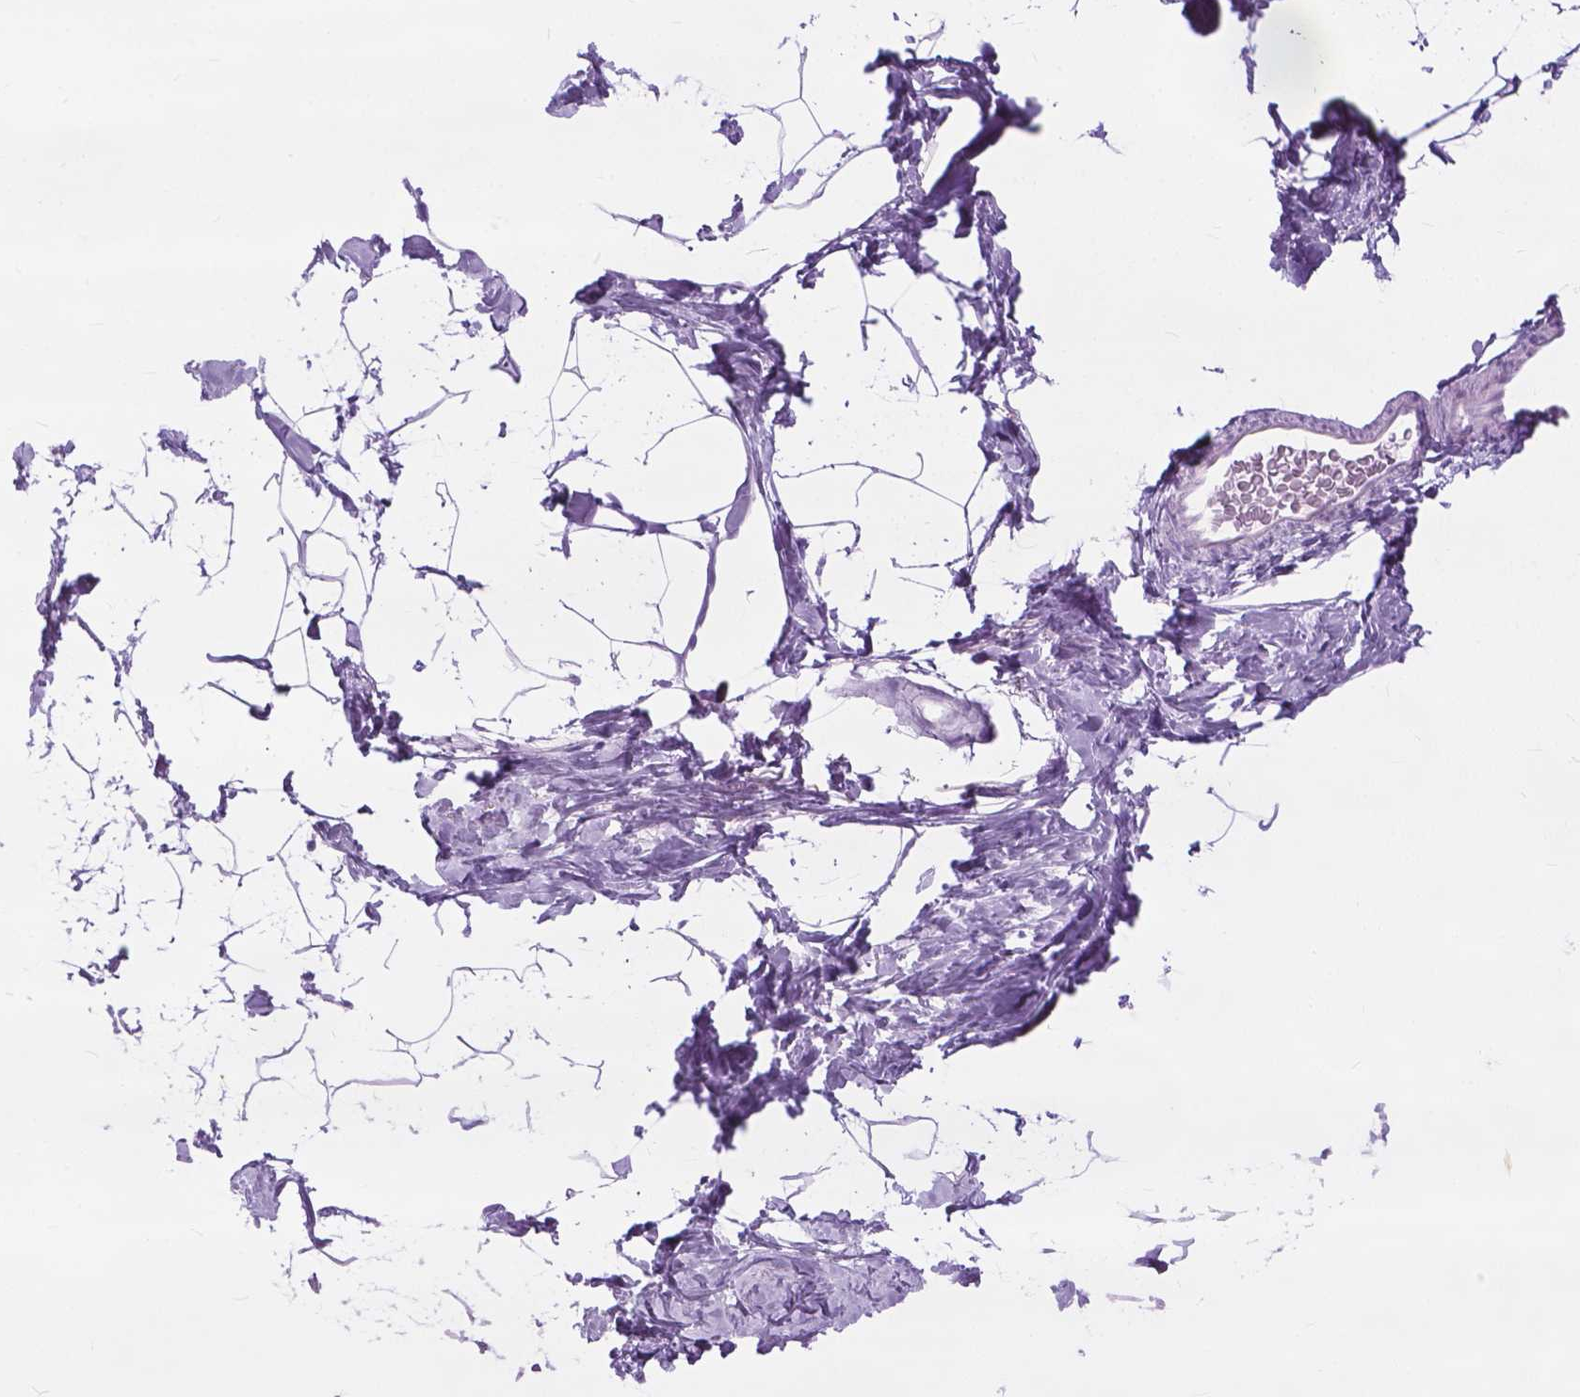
{"staining": {"intensity": "negative", "quantity": "none", "location": "none"}, "tissue": "breast", "cell_type": "Adipocytes", "image_type": "normal", "snomed": [{"axis": "morphology", "description": "Normal tissue, NOS"}, {"axis": "topography", "description": "Breast"}], "caption": "Protein analysis of unremarkable breast exhibits no significant staining in adipocytes. (Stains: DAB (3,3'-diaminobenzidine) immunohistochemistry with hematoxylin counter stain, Microscopy: brightfield microscopy at high magnification).", "gene": "HTR2B", "patient": {"sex": "female", "age": 32}}